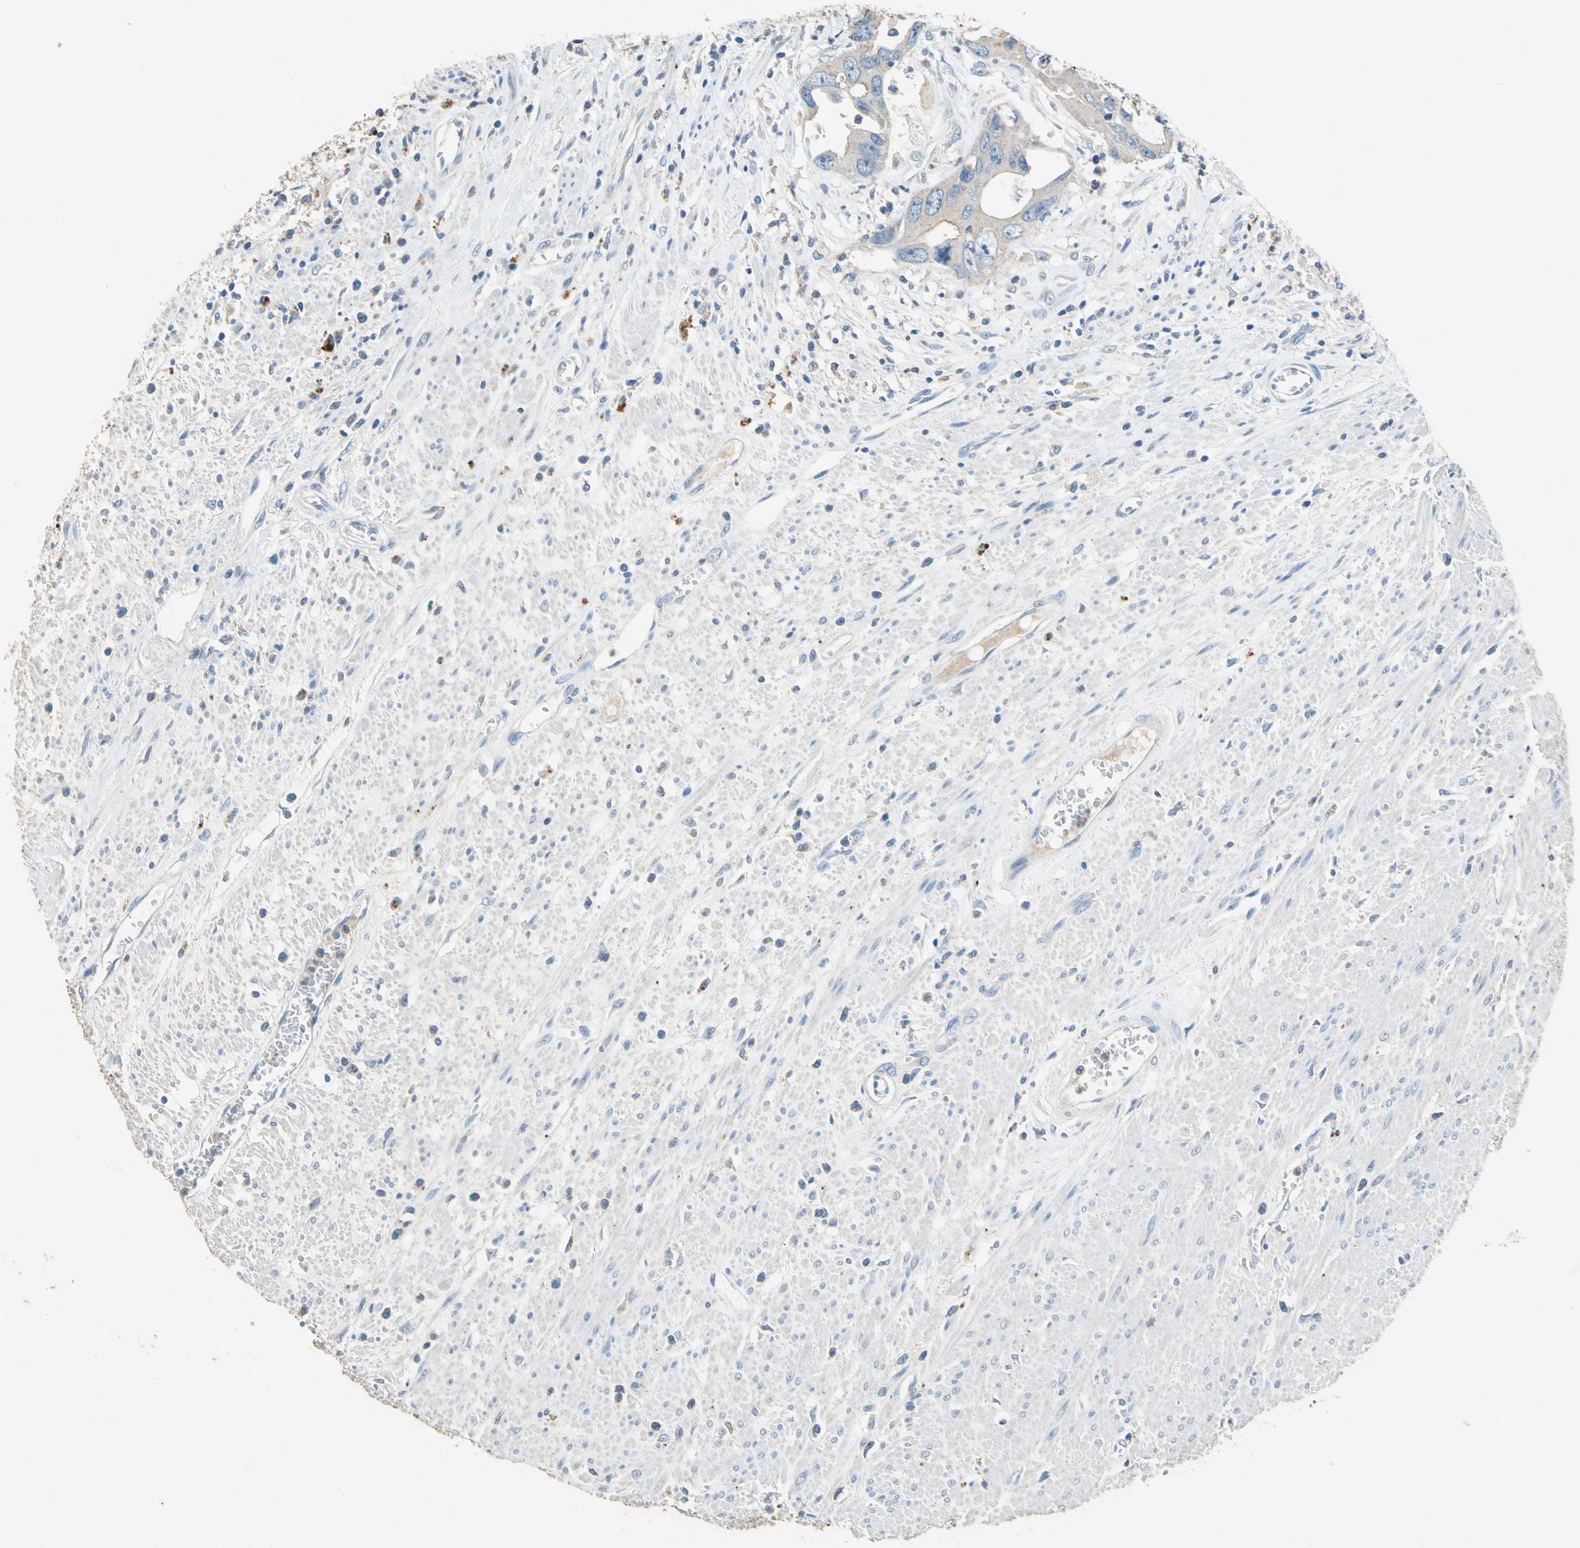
{"staining": {"intensity": "weak", "quantity": ">75%", "location": "cytoplasmic/membranous"}, "tissue": "colorectal cancer", "cell_type": "Tumor cells", "image_type": "cancer", "snomed": [{"axis": "morphology", "description": "Adenocarcinoma, NOS"}, {"axis": "topography", "description": "Rectum"}], "caption": "Weak cytoplasmic/membranous protein expression is identified in approximately >75% of tumor cells in colorectal cancer. (DAB (3,3'-diaminobenzidine) IHC, brown staining for protein, blue staining for nuclei).", "gene": "ADAMTS5", "patient": {"sex": "male", "age": 70}}